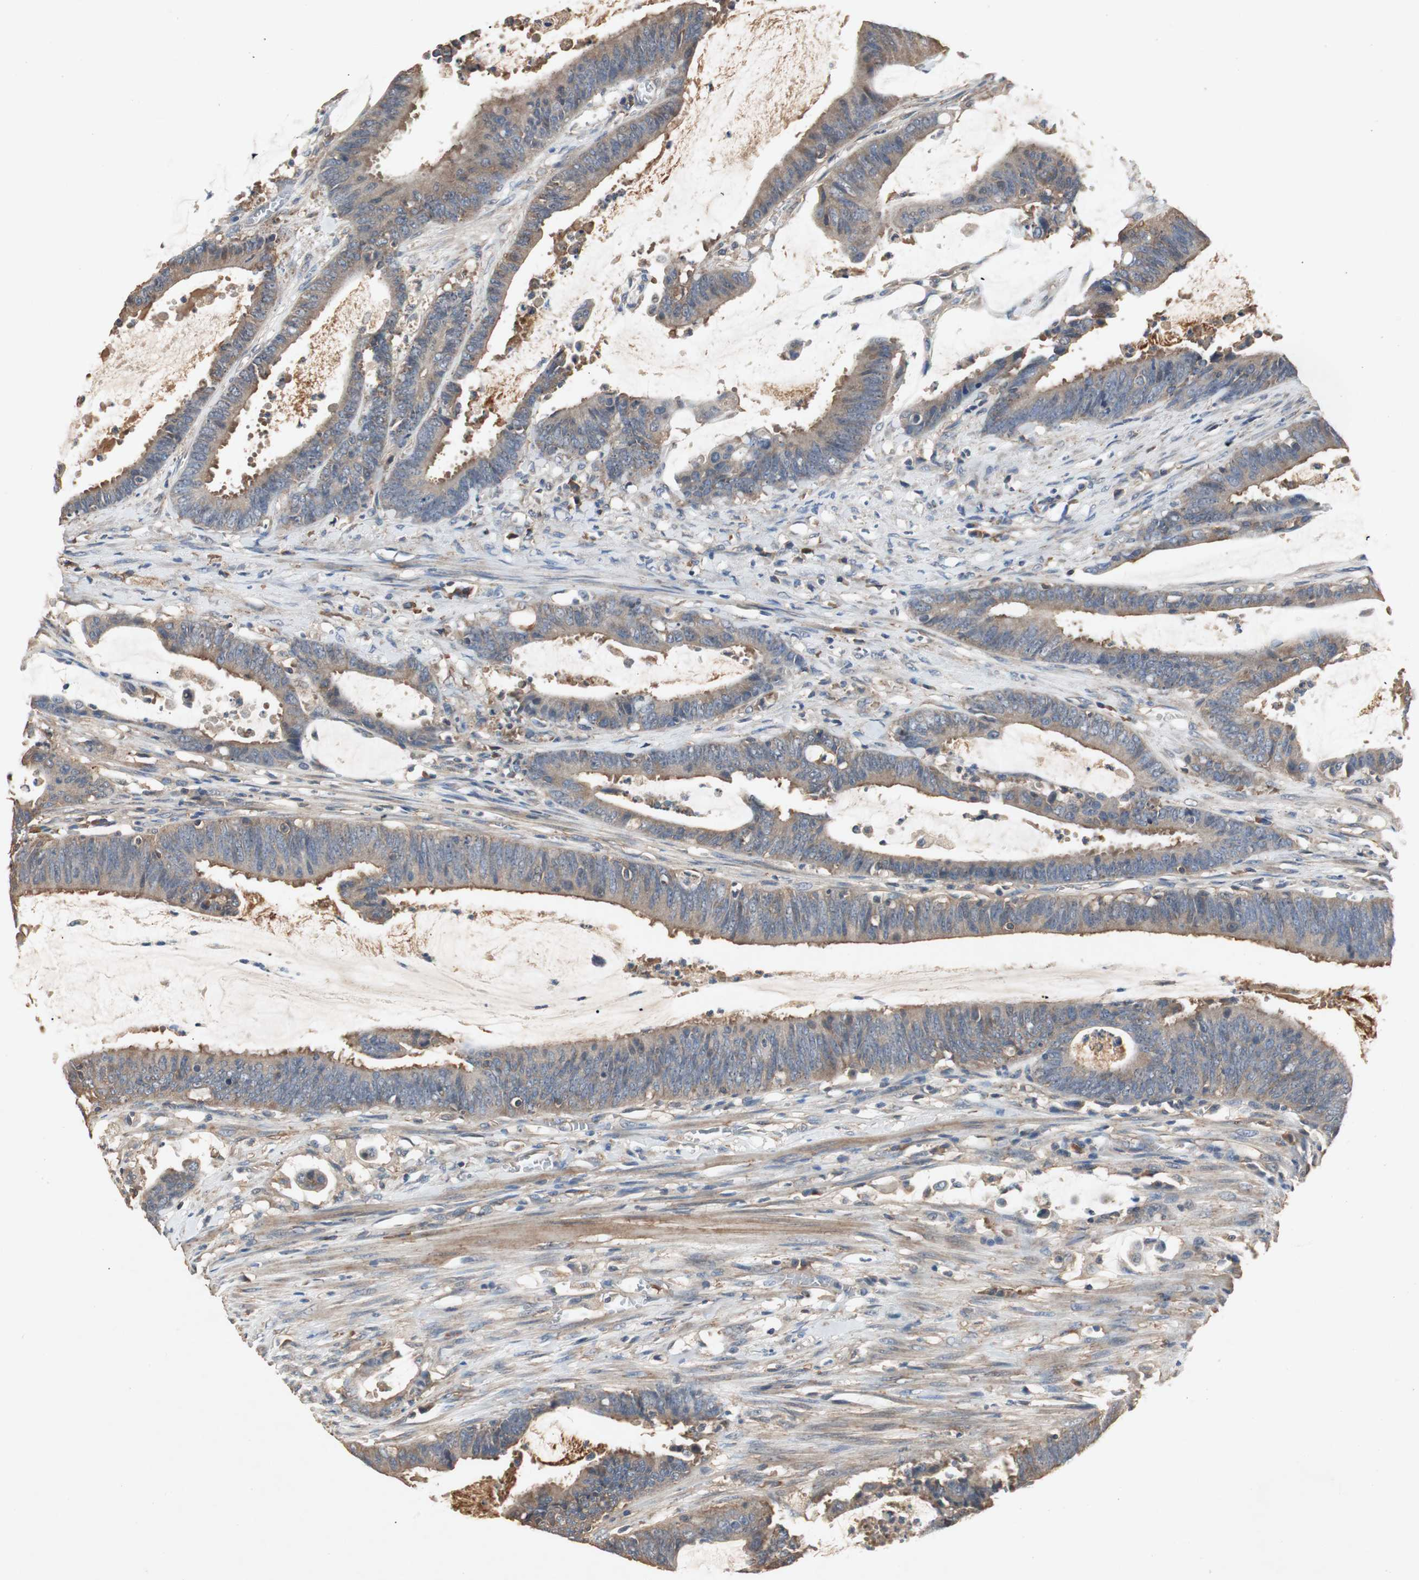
{"staining": {"intensity": "weak", "quantity": "25%-75%", "location": "cytoplasmic/membranous"}, "tissue": "colorectal cancer", "cell_type": "Tumor cells", "image_type": "cancer", "snomed": [{"axis": "morphology", "description": "Adenocarcinoma, NOS"}, {"axis": "topography", "description": "Rectum"}], "caption": "This is an image of immunohistochemistry staining of adenocarcinoma (colorectal), which shows weak expression in the cytoplasmic/membranous of tumor cells.", "gene": "TNFRSF14", "patient": {"sex": "female", "age": 66}}